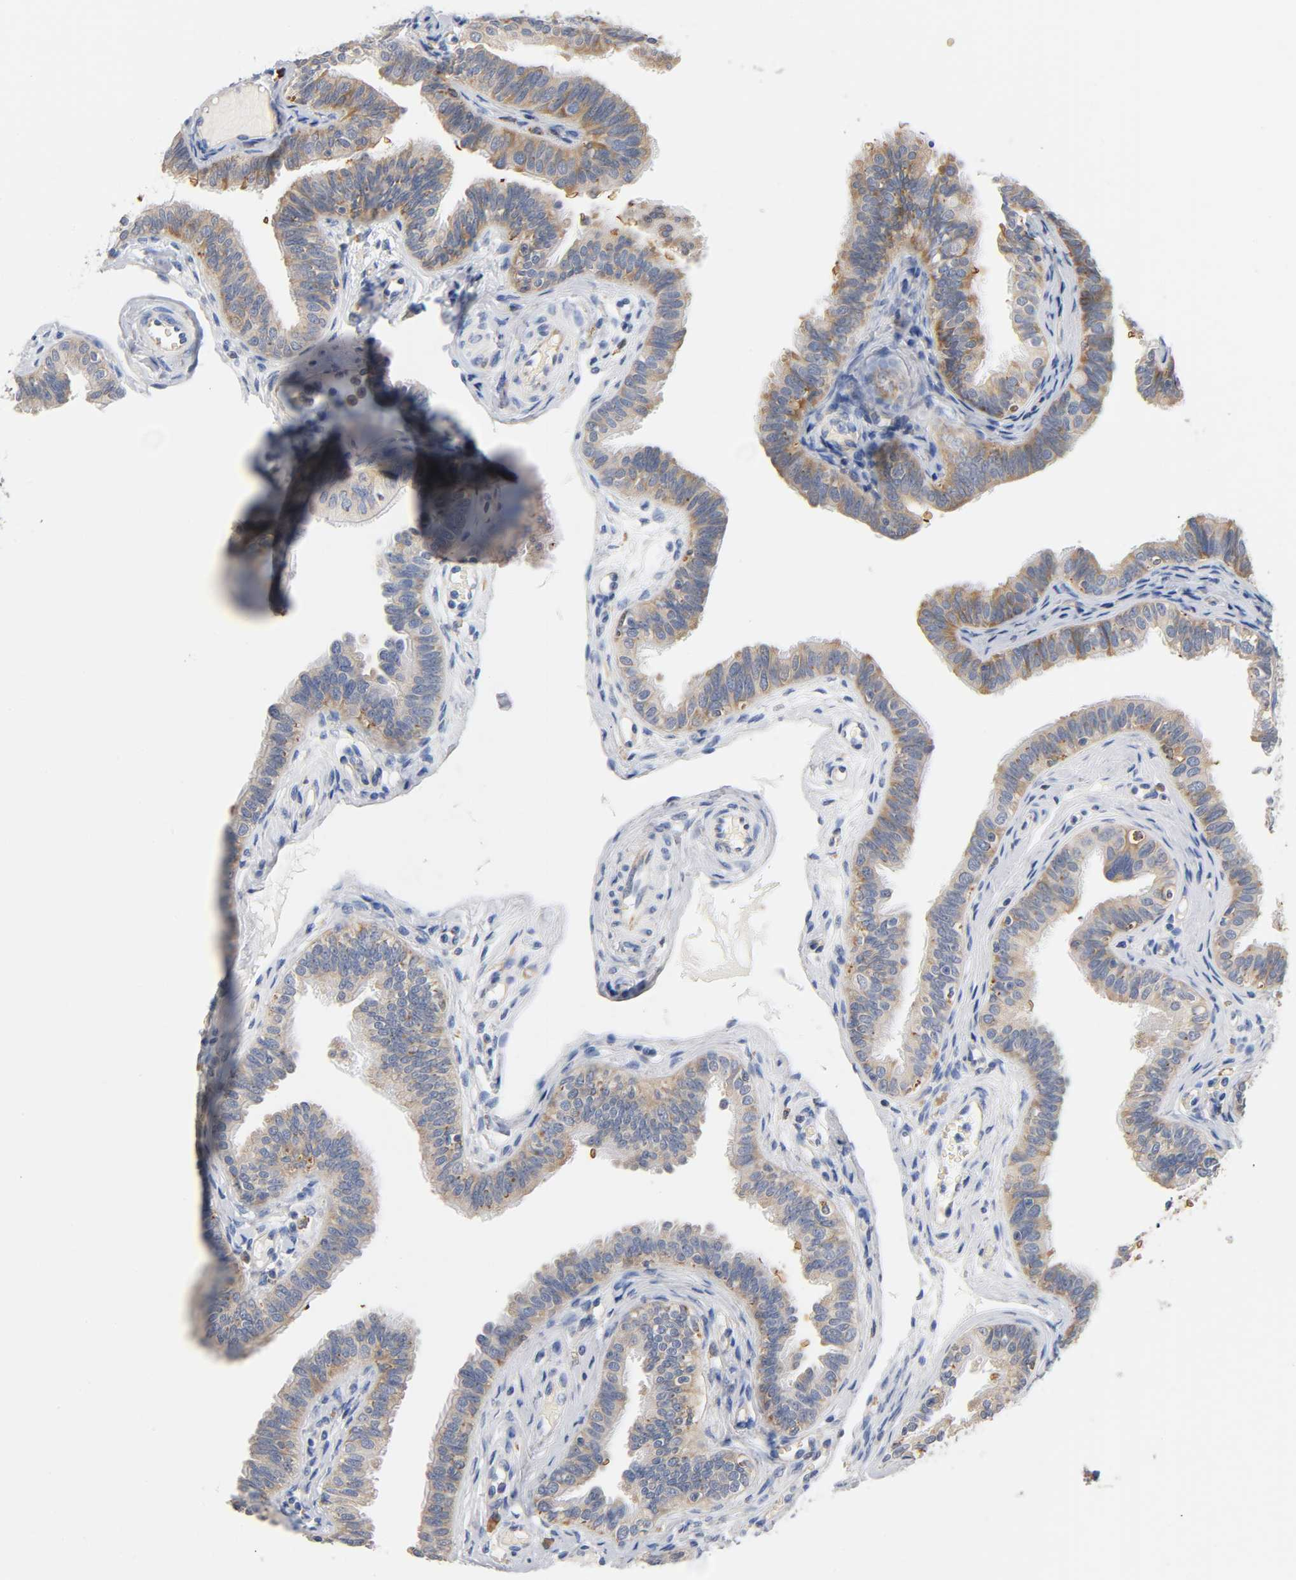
{"staining": {"intensity": "weak", "quantity": ">75%", "location": "cytoplasmic/membranous"}, "tissue": "fallopian tube", "cell_type": "Glandular cells", "image_type": "normal", "snomed": [{"axis": "morphology", "description": "Normal tissue, NOS"}, {"axis": "morphology", "description": "Dermoid, NOS"}, {"axis": "topography", "description": "Fallopian tube"}], "caption": "Protein expression analysis of normal fallopian tube shows weak cytoplasmic/membranous positivity in approximately >75% of glandular cells.", "gene": "UCKL1", "patient": {"sex": "female", "age": 33}}